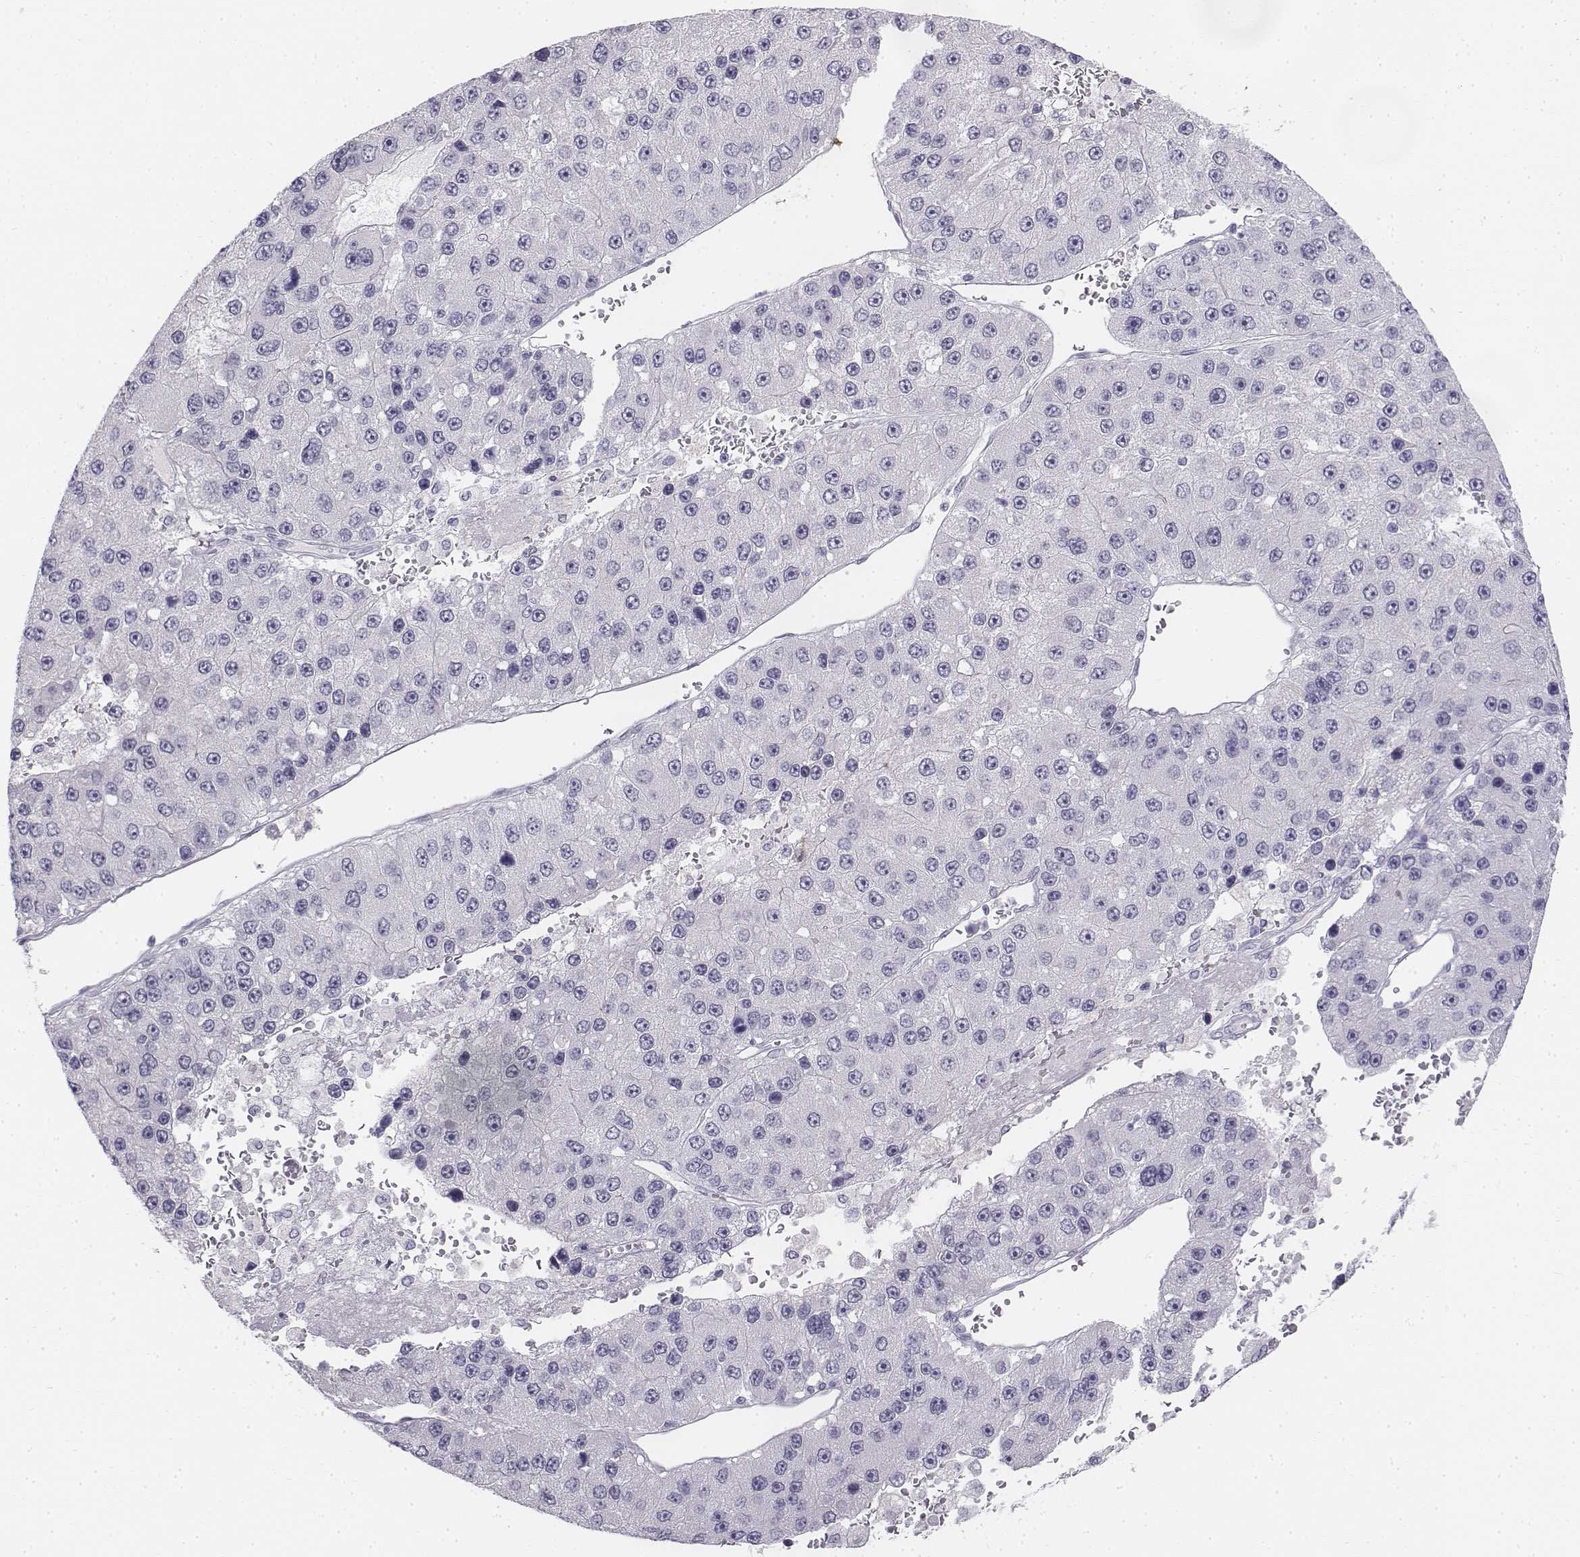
{"staining": {"intensity": "negative", "quantity": "none", "location": "none"}, "tissue": "liver cancer", "cell_type": "Tumor cells", "image_type": "cancer", "snomed": [{"axis": "morphology", "description": "Carcinoma, Hepatocellular, NOS"}, {"axis": "topography", "description": "Liver"}], "caption": "Tumor cells are negative for brown protein staining in liver cancer.", "gene": "TH", "patient": {"sex": "female", "age": 73}}